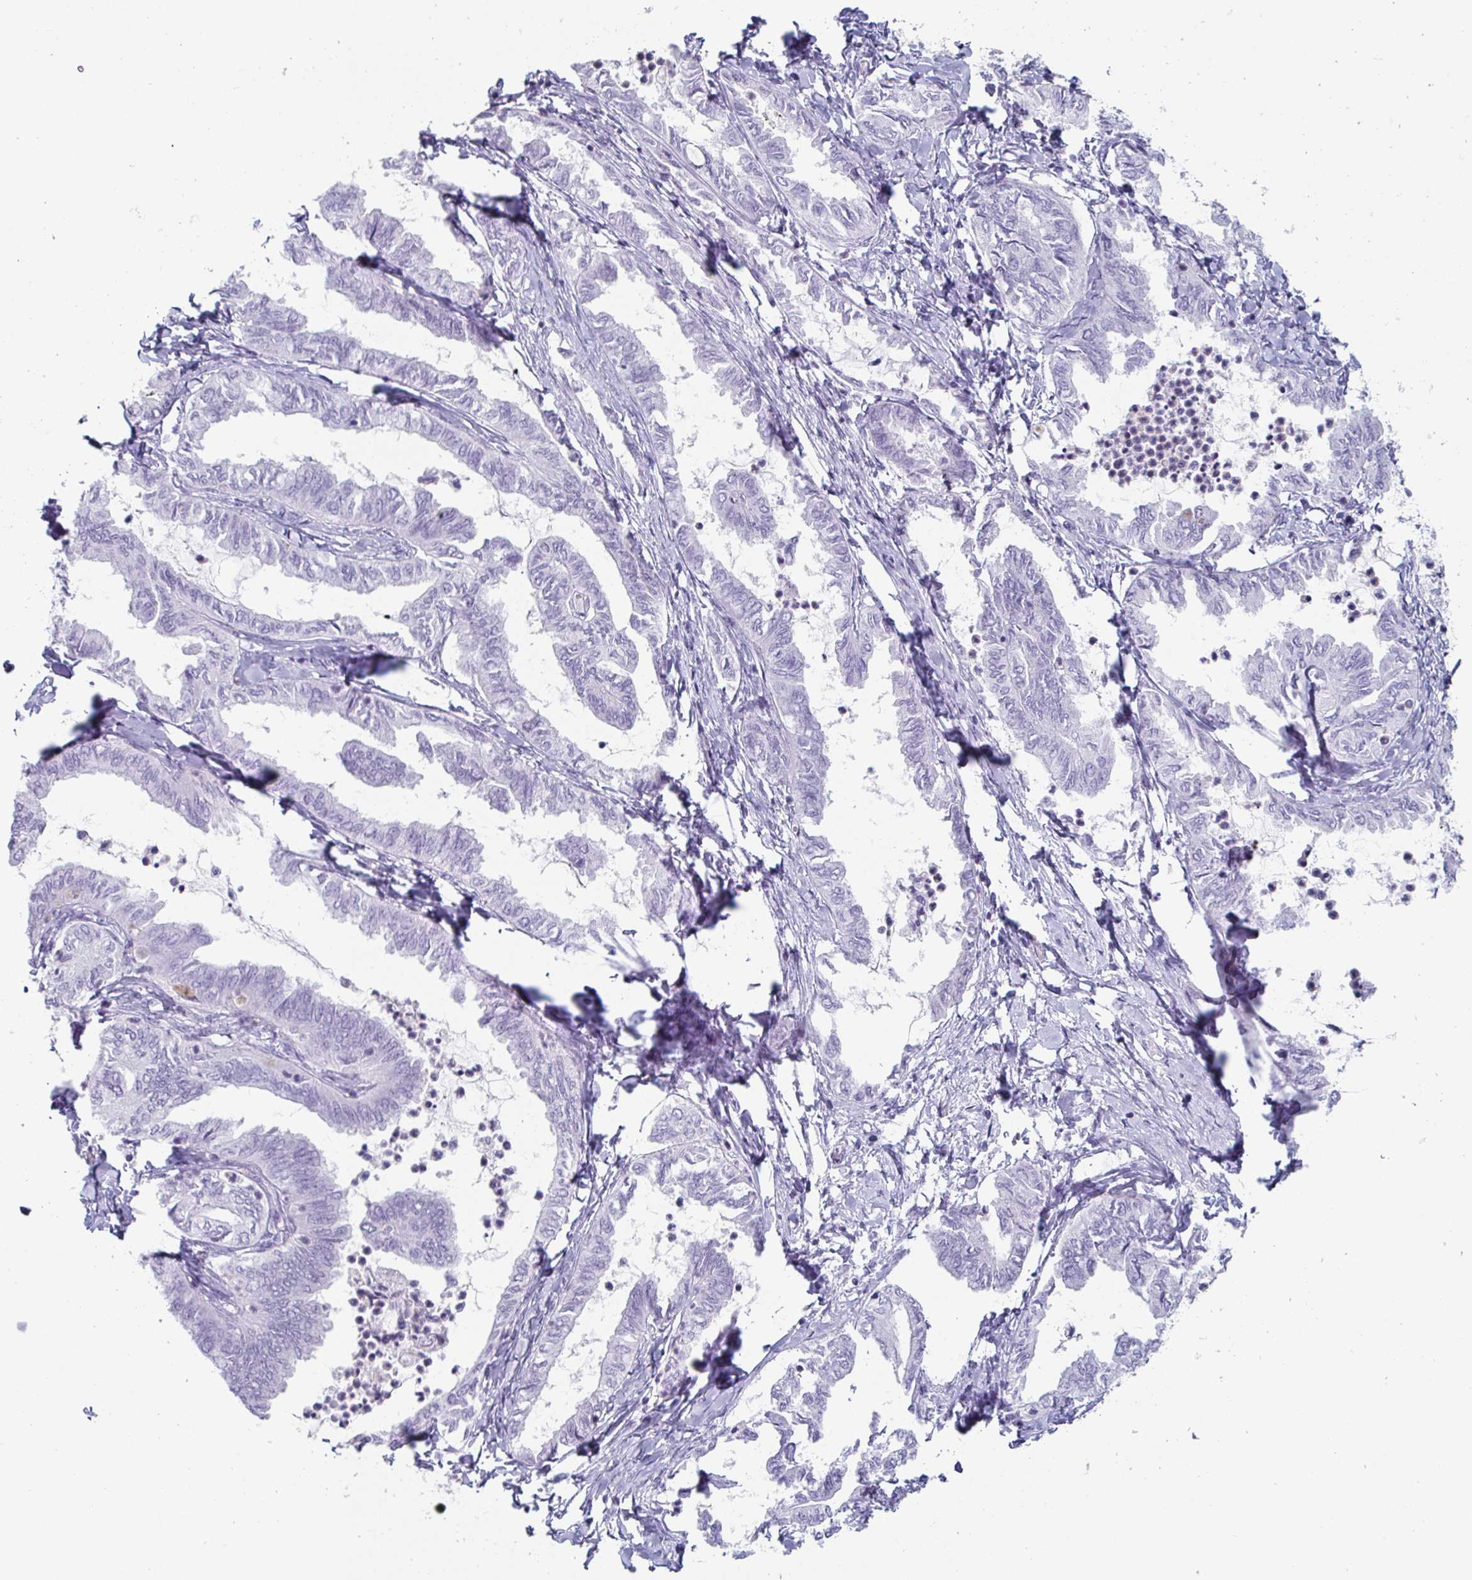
{"staining": {"intensity": "negative", "quantity": "none", "location": "none"}, "tissue": "ovarian cancer", "cell_type": "Tumor cells", "image_type": "cancer", "snomed": [{"axis": "morphology", "description": "Carcinoma, endometroid"}, {"axis": "topography", "description": "Ovary"}], "caption": "An IHC histopathology image of ovarian cancer is shown. There is no staining in tumor cells of ovarian cancer.", "gene": "CREG2", "patient": {"sex": "female", "age": 70}}